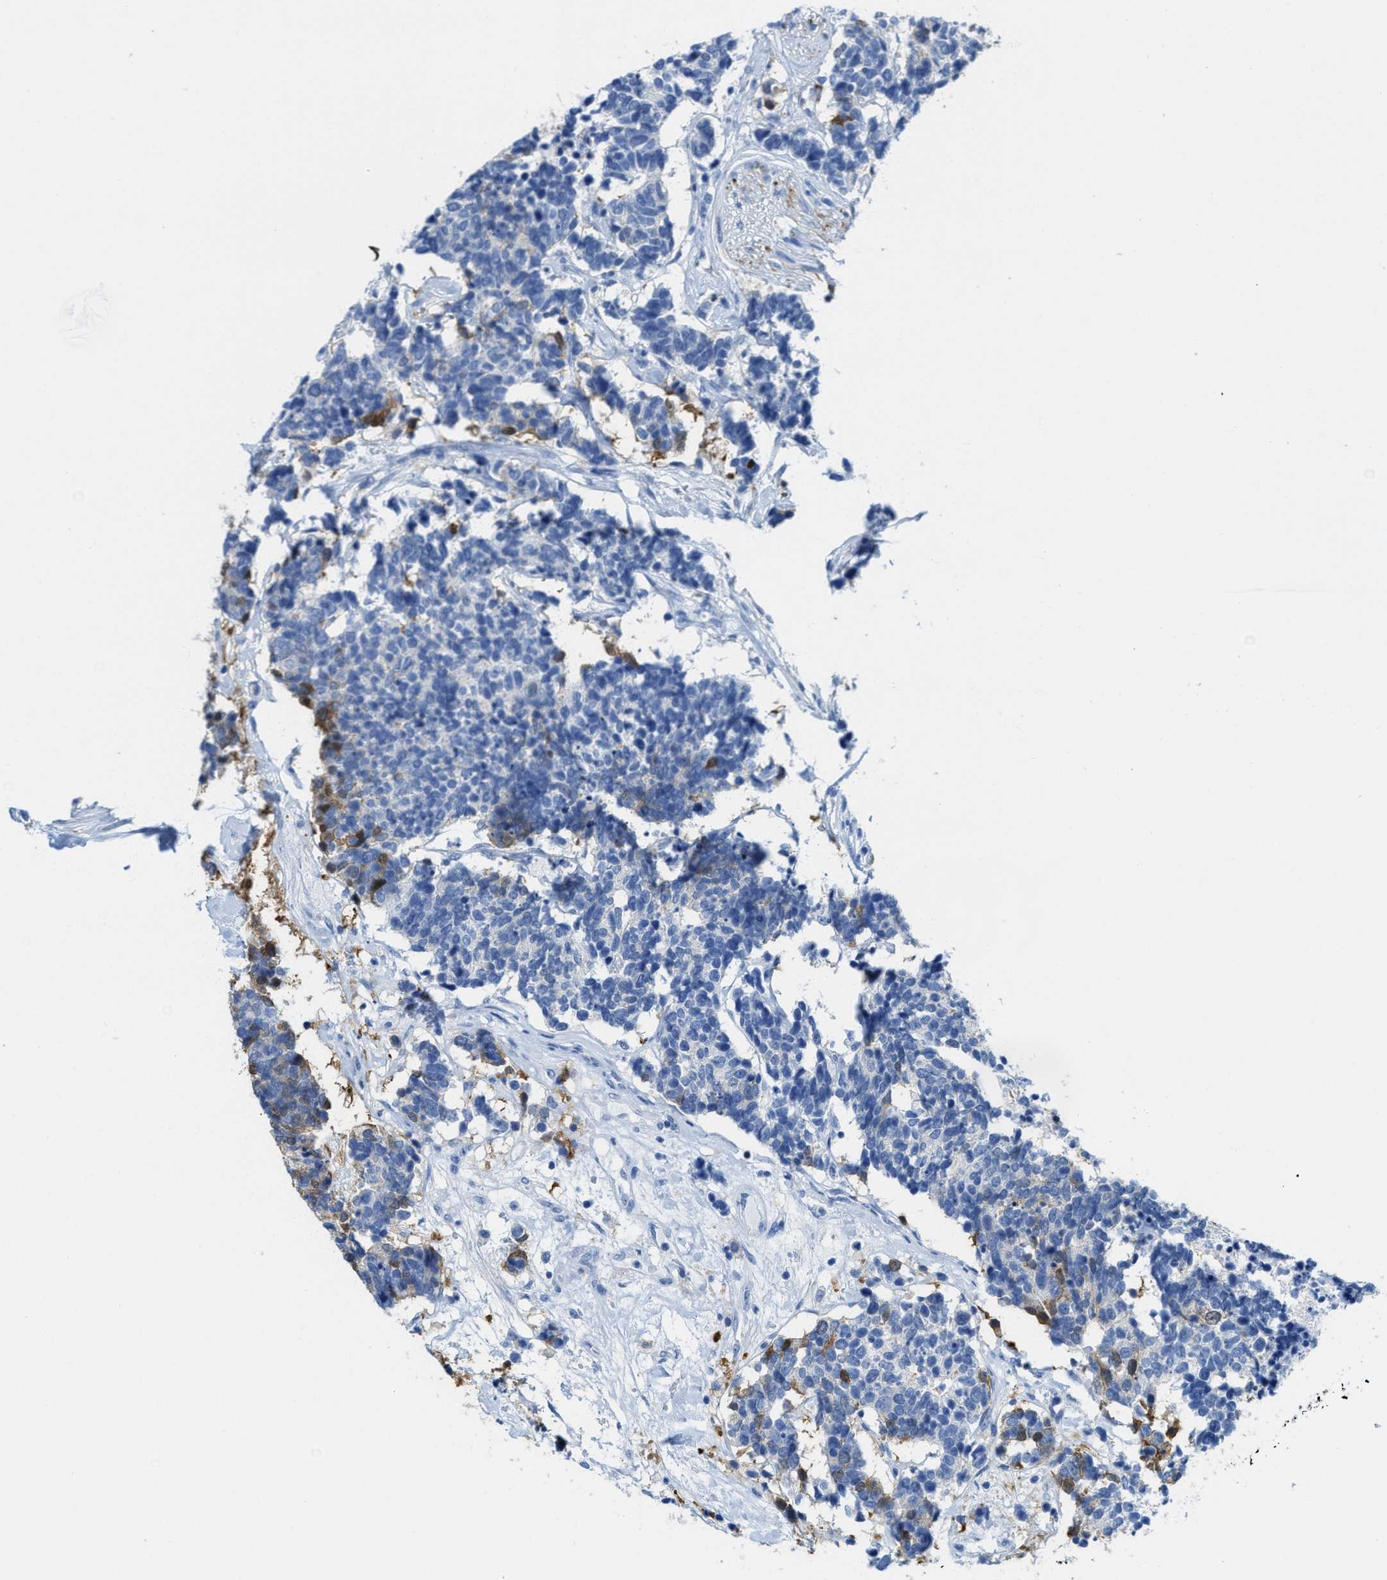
{"staining": {"intensity": "weak", "quantity": "<25%", "location": "cytoplasmic/membranous"}, "tissue": "carcinoid", "cell_type": "Tumor cells", "image_type": "cancer", "snomed": [{"axis": "morphology", "description": "Carcinoma, NOS"}, {"axis": "morphology", "description": "Carcinoid, malignant, NOS"}, {"axis": "topography", "description": "Urinary bladder"}], "caption": "Image shows no protein positivity in tumor cells of carcinoma tissue. The staining is performed using DAB (3,3'-diaminobenzidine) brown chromogen with nuclei counter-stained in using hematoxylin.", "gene": "ASS1", "patient": {"sex": "male", "age": 57}}